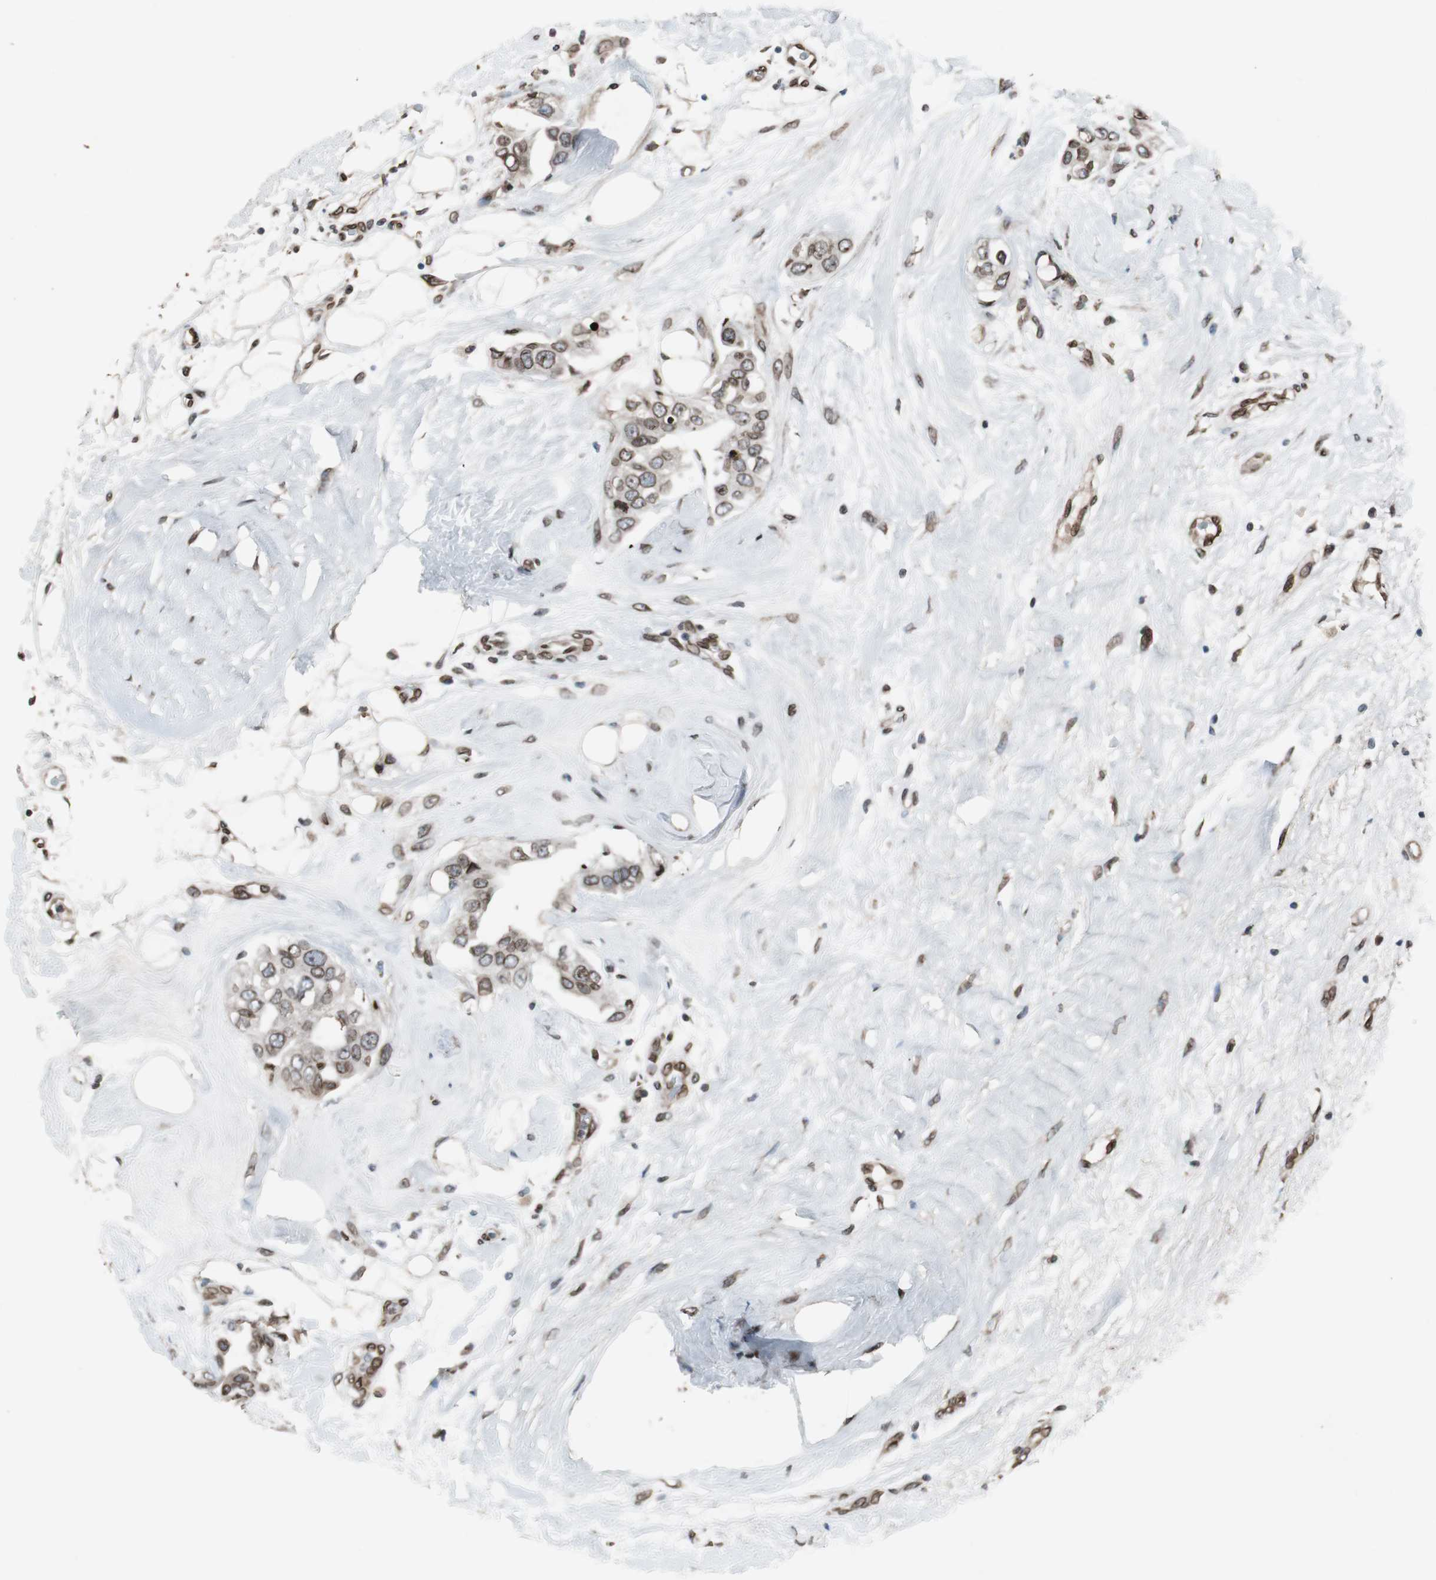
{"staining": {"intensity": "strong", "quantity": ">75%", "location": "cytoplasmic/membranous,nuclear"}, "tissue": "breast cancer", "cell_type": "Tumor cells", "image_type": "cancer", "snomed": [{"axis": "morphology", "description": "Duct carcinoma"}, {"axis": "topography", "description": "Breast"}], "caption": "About >75% of tumor cells in human invasive ductal carcinoma (breast) show strong cytoplasmic/membranous and nuclear protein expression as visualized by brown immunohistochemical staining.", "gene": "LMNA", "patient": {"sex": "female", "age": 40}}